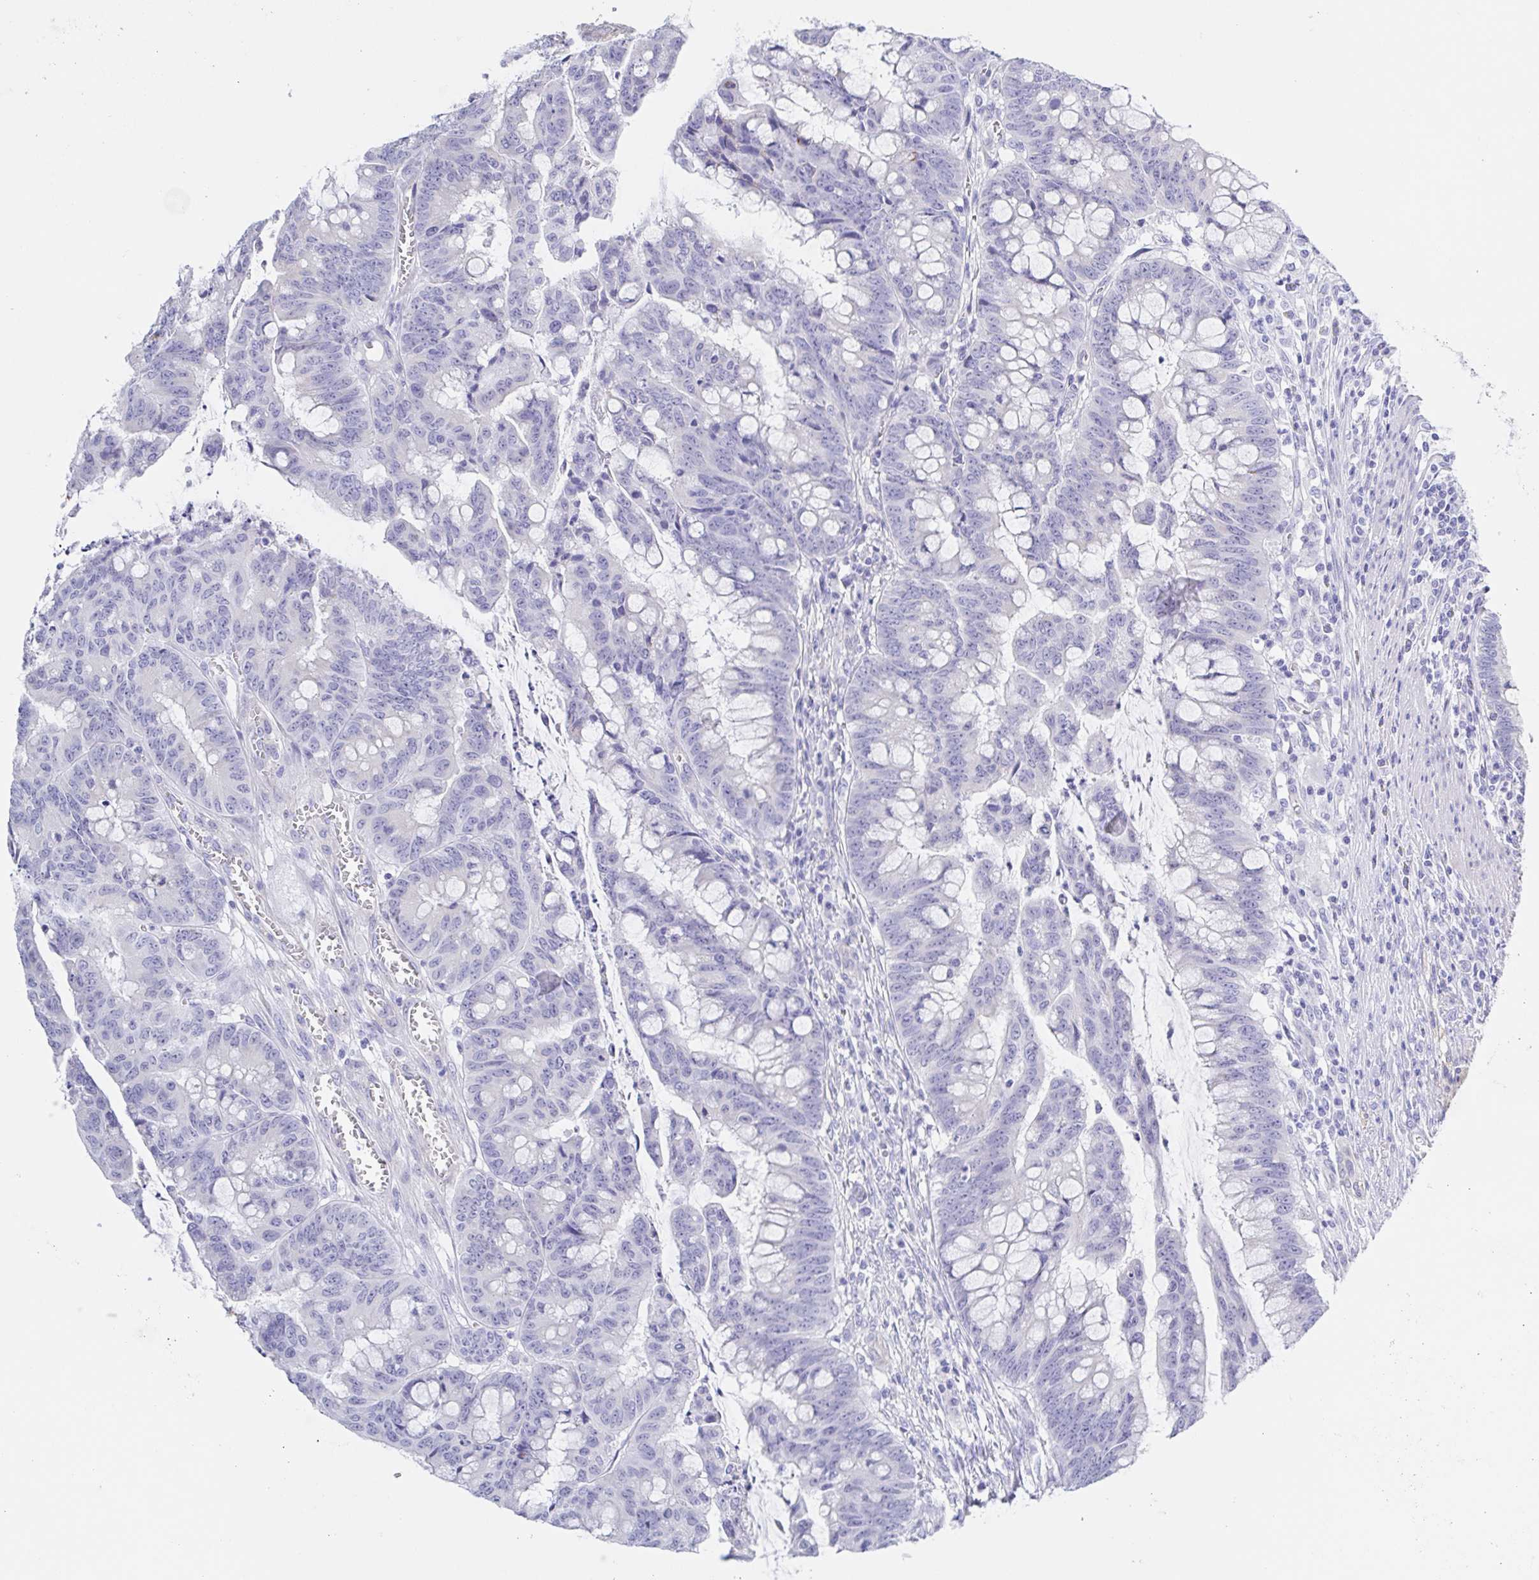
{"staining": {"intensity": "negative", "quantity": "none", "location": "none"}, "tissue": "colorectal cancer", "cell_type": "Tumor cells", "image_type": "cancer", "snomed": [{"axis": "morphology", "description": "Adenocarcinoma, NOS"}, {"axis": "topography", "description": "Colon"}], "caption": "This histopathology image is of colorectal cancer (adenocarcinoma) stained with IHC to label a protein in brown with the nuclei are counter-stained blue. There is no expression in tumor cells.", "gene": "MUCL3", "patient": {"sex": "male", "age": 62}}